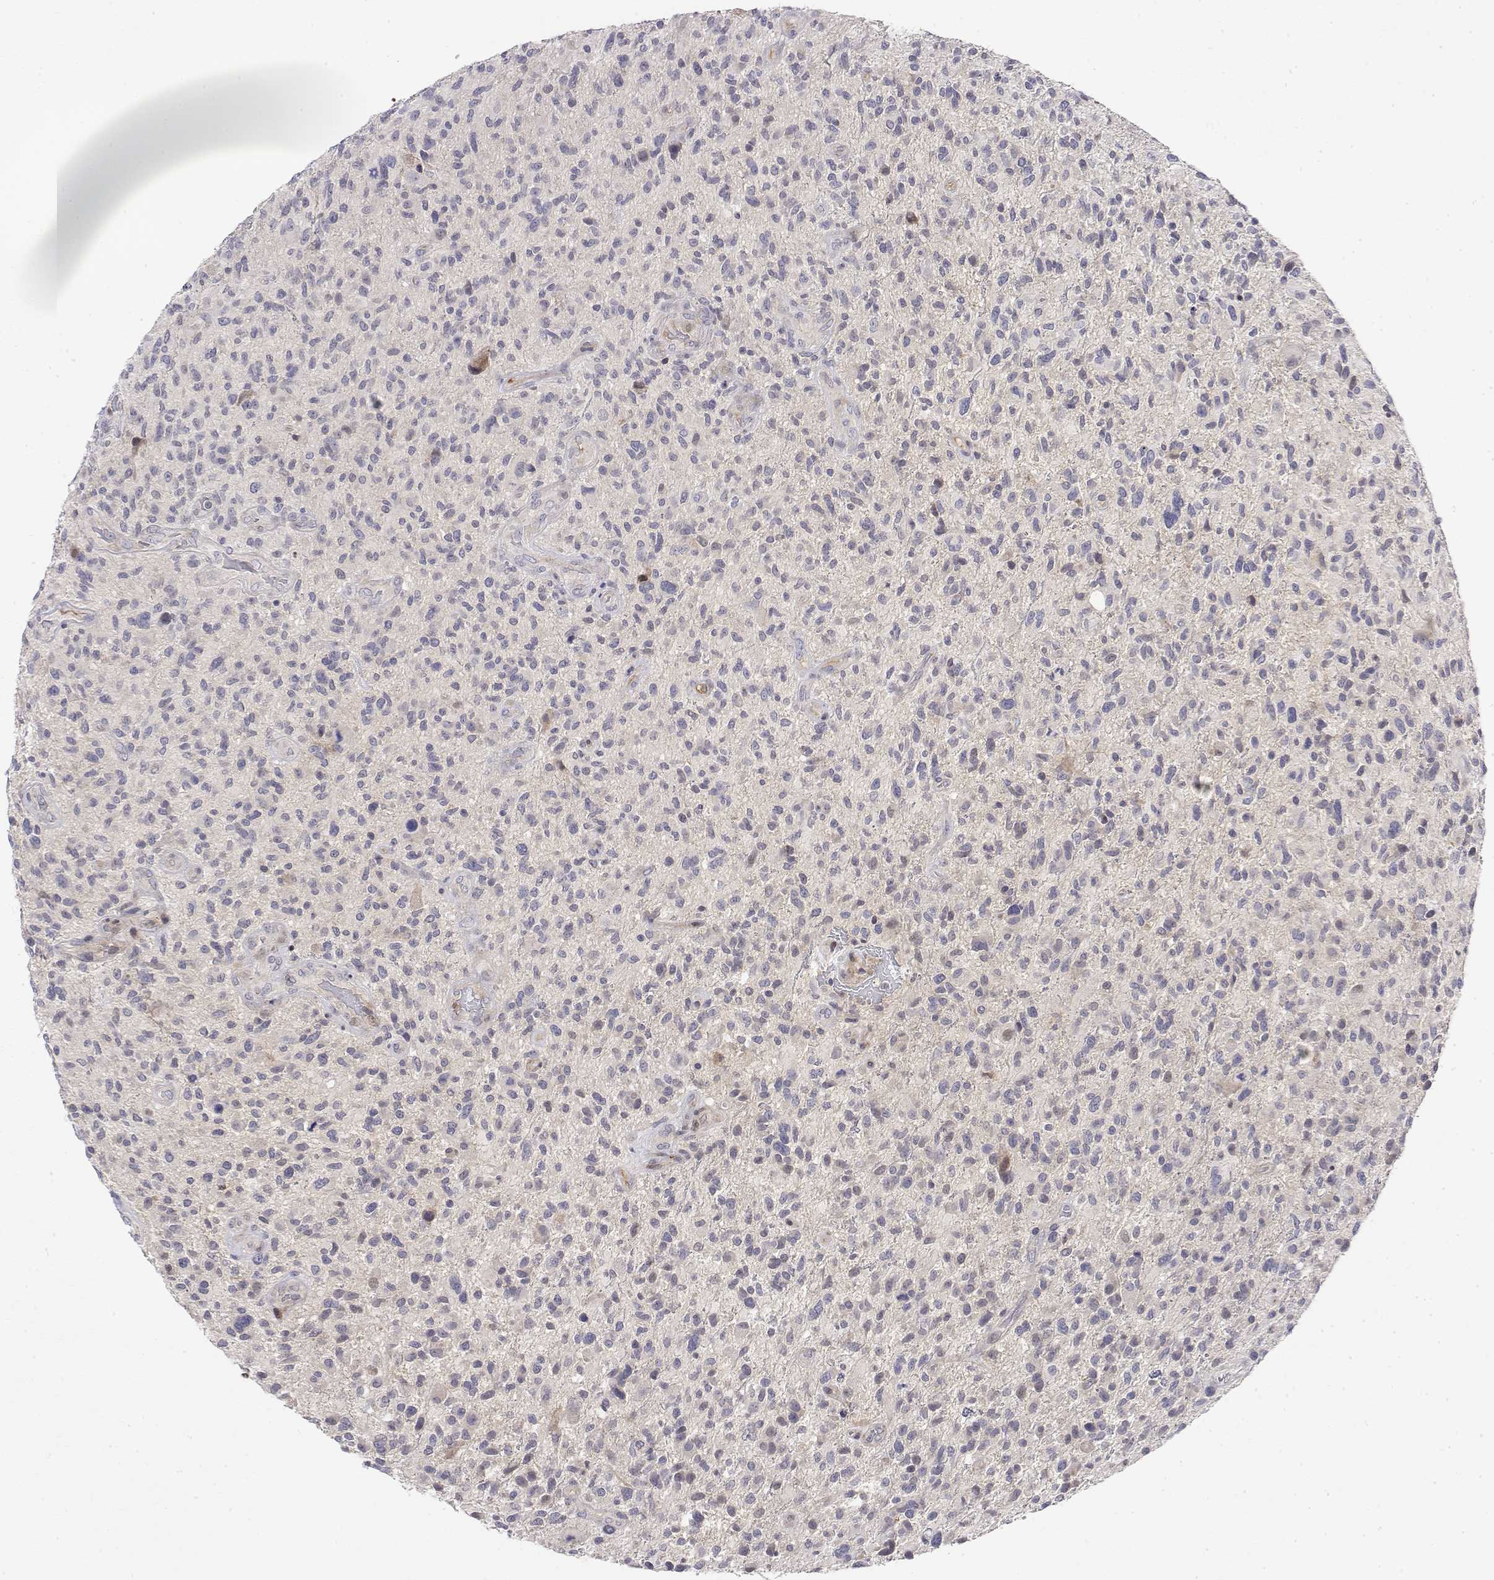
{"staining": {"intensity": "negative", "quantity": "none", "location": "none"}, "tissue": "glioma", "cell_type": "Tumor cells", "image_type": "cancer", "snomed": [{"axis": "morphology", "description": "Glioma, malignant, High grade"}, {"axis": "topography", "description": "Brain"}], "caption": "The photomicrograph displays no staining of tumor cells in glioma.", "gene": "IGFBP4", "patient": {"sex": "male", "age": 47}}